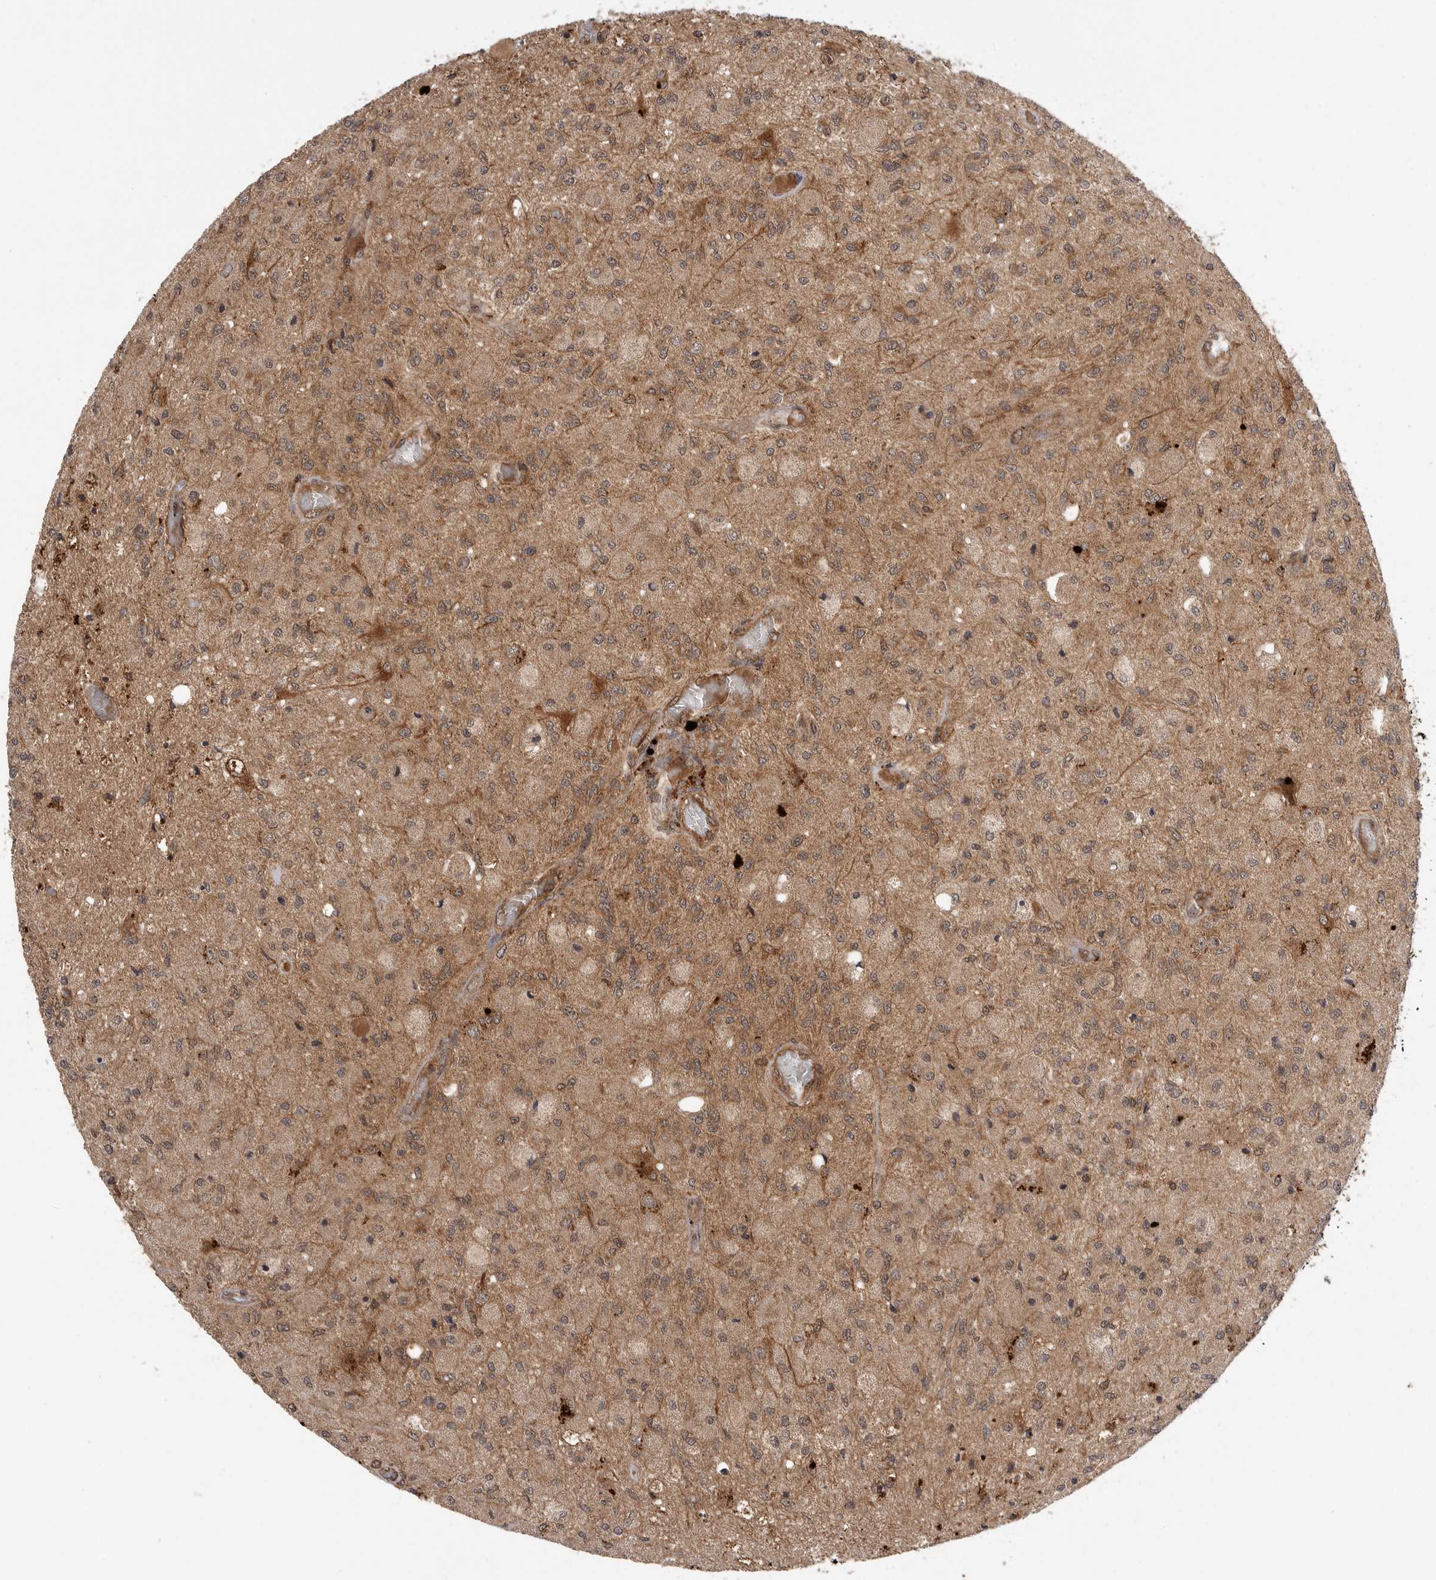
{"staining": {"intensity": "moderate", "quantity": ">75%", "location": "cytoplasmic/membranous"}, "tissue": "glioma", "cell_type": "Tumor cells", "image_type": "cancer", "snomed": [{"axis": "morphology", "description": "Normal tissue, NOS"}, {"axis": "morphology", "description": "Glioma, malignant, High grade"}, {"axis": "topography", "description": "Cerebral cortex"}], "caption": "High-power microscopy captured an IHC image of glioma, revealing moderate cytoplasmic/membranous staining in approximately >75% of tumor cells.", "gene": "PRDX4", "patient": {"sex": "male", "age": 77}}